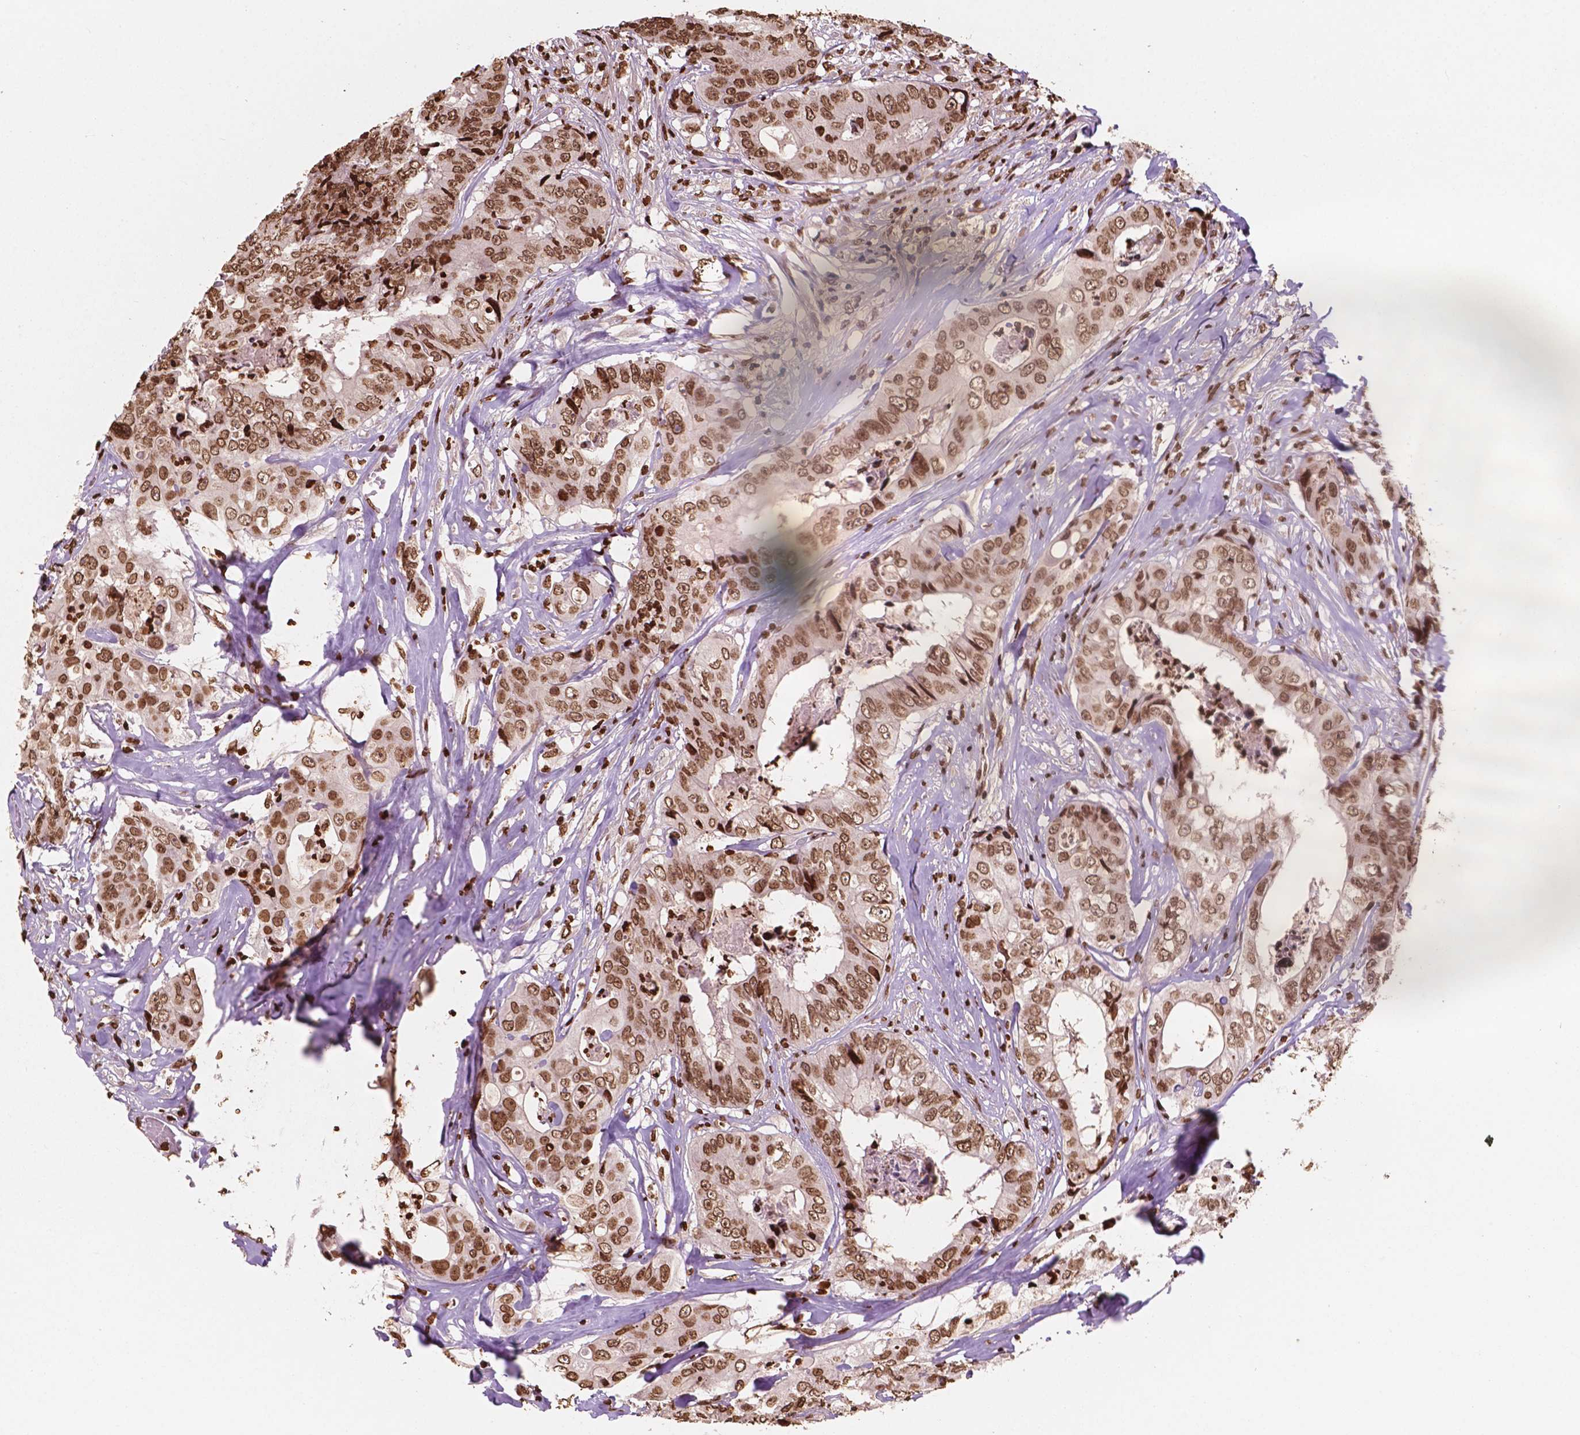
{"staining": {"intensity": "moderate", "quantity": ">75%", "location": "nuclear"}, "tissue": "colorectal cancer", "cell_type": "Tumor cells", "image_type": "cancer", "snomed": [{"axis": "morphology", "description": "Adenocarcinoma, NOS"}, {"axis": "topography", "description": "Rectum"}], "caption": "Immunohistochemistry (IHC) micrograph of colorectal cancer stained for a protein (brown), which shows medium levels of moderate nuclear positivity in approximately >75% of tumor cells.", "gene": "H3C7", "patient": {"sex": "female", "age": 62}}